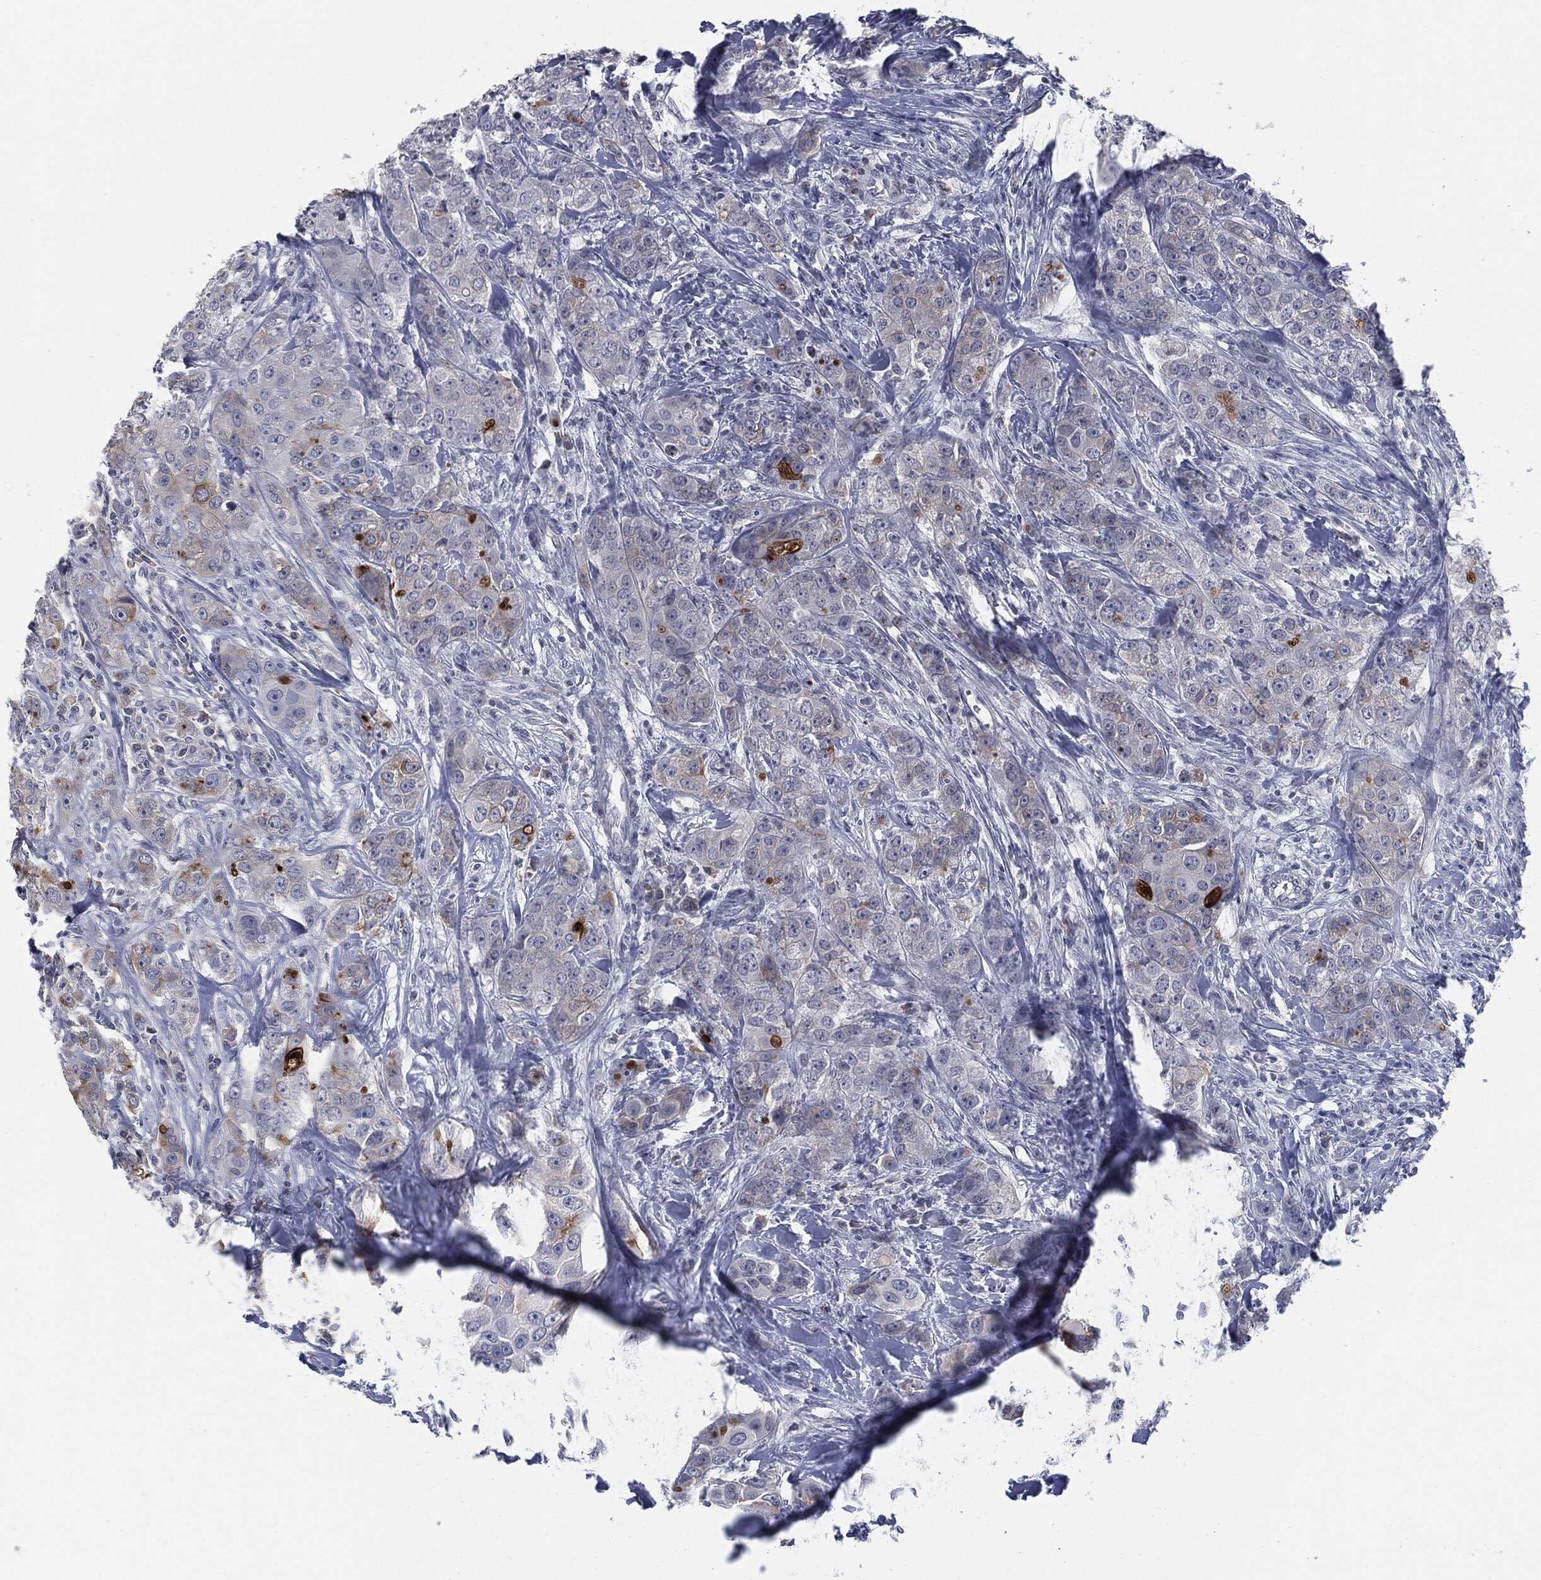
{"staining": {"intensity": "strong", "quantity": "<25%", "location": "cytoplasmic/membranous"}, "tissue": "breast cancer", "cell_type": "Tumor cells", "image_type": "cancer", "snomed": [{"axis": "morphology", "description": "Duct carcinoma"}, {"axis": "topography", "description": "Breast"}], "caption": "IHC image of breast infiltrating ductal carcinoma stained for a protein (brown), which shows medium levels of strong cytoplasmic/membranous staining in approximately <25% of tumor cells.", "gene": "PROM1", "patient": {"sex": "female", "age": 43}}